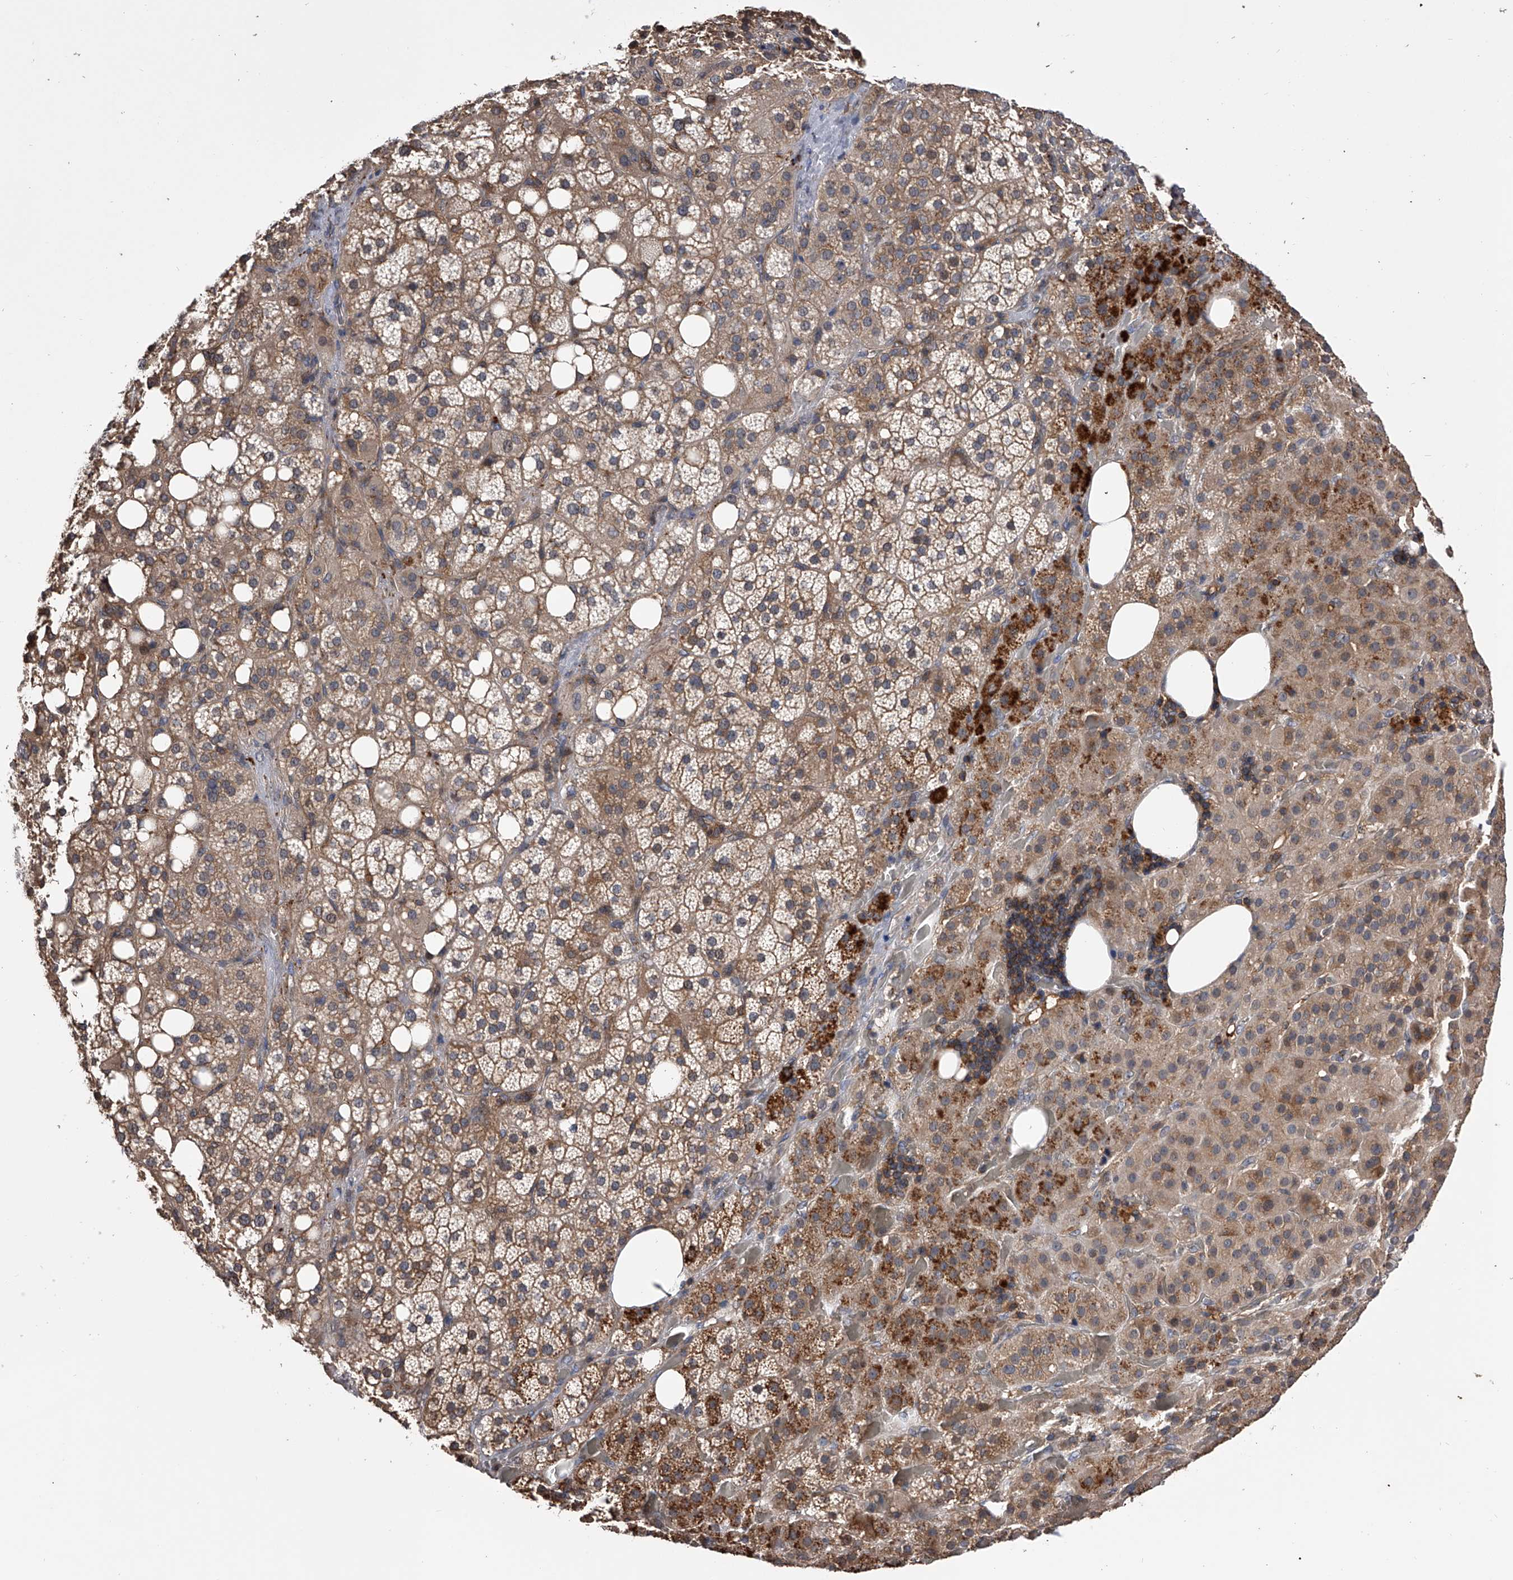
{"staining": {"intensity": "moderate", "quantity": ">75%", "location": "cytoplasmic/membranous"}, "tissue": "adrenal gland", "cell_type": "Glandular cells", "image_type": "normal", "snomed": [{"axis": "morphology", "description": "Normal tissue, NOS"}, {"axis": "topography", "description": "Adrenal gland"}], "caption": "Protein staining displays moderate cytoplasmic/membranous staining in approximately >75% of glandular cells in benign adrenal gland.", "gene": "PAN3", "patient": {"sex": "female", "age": 59}}